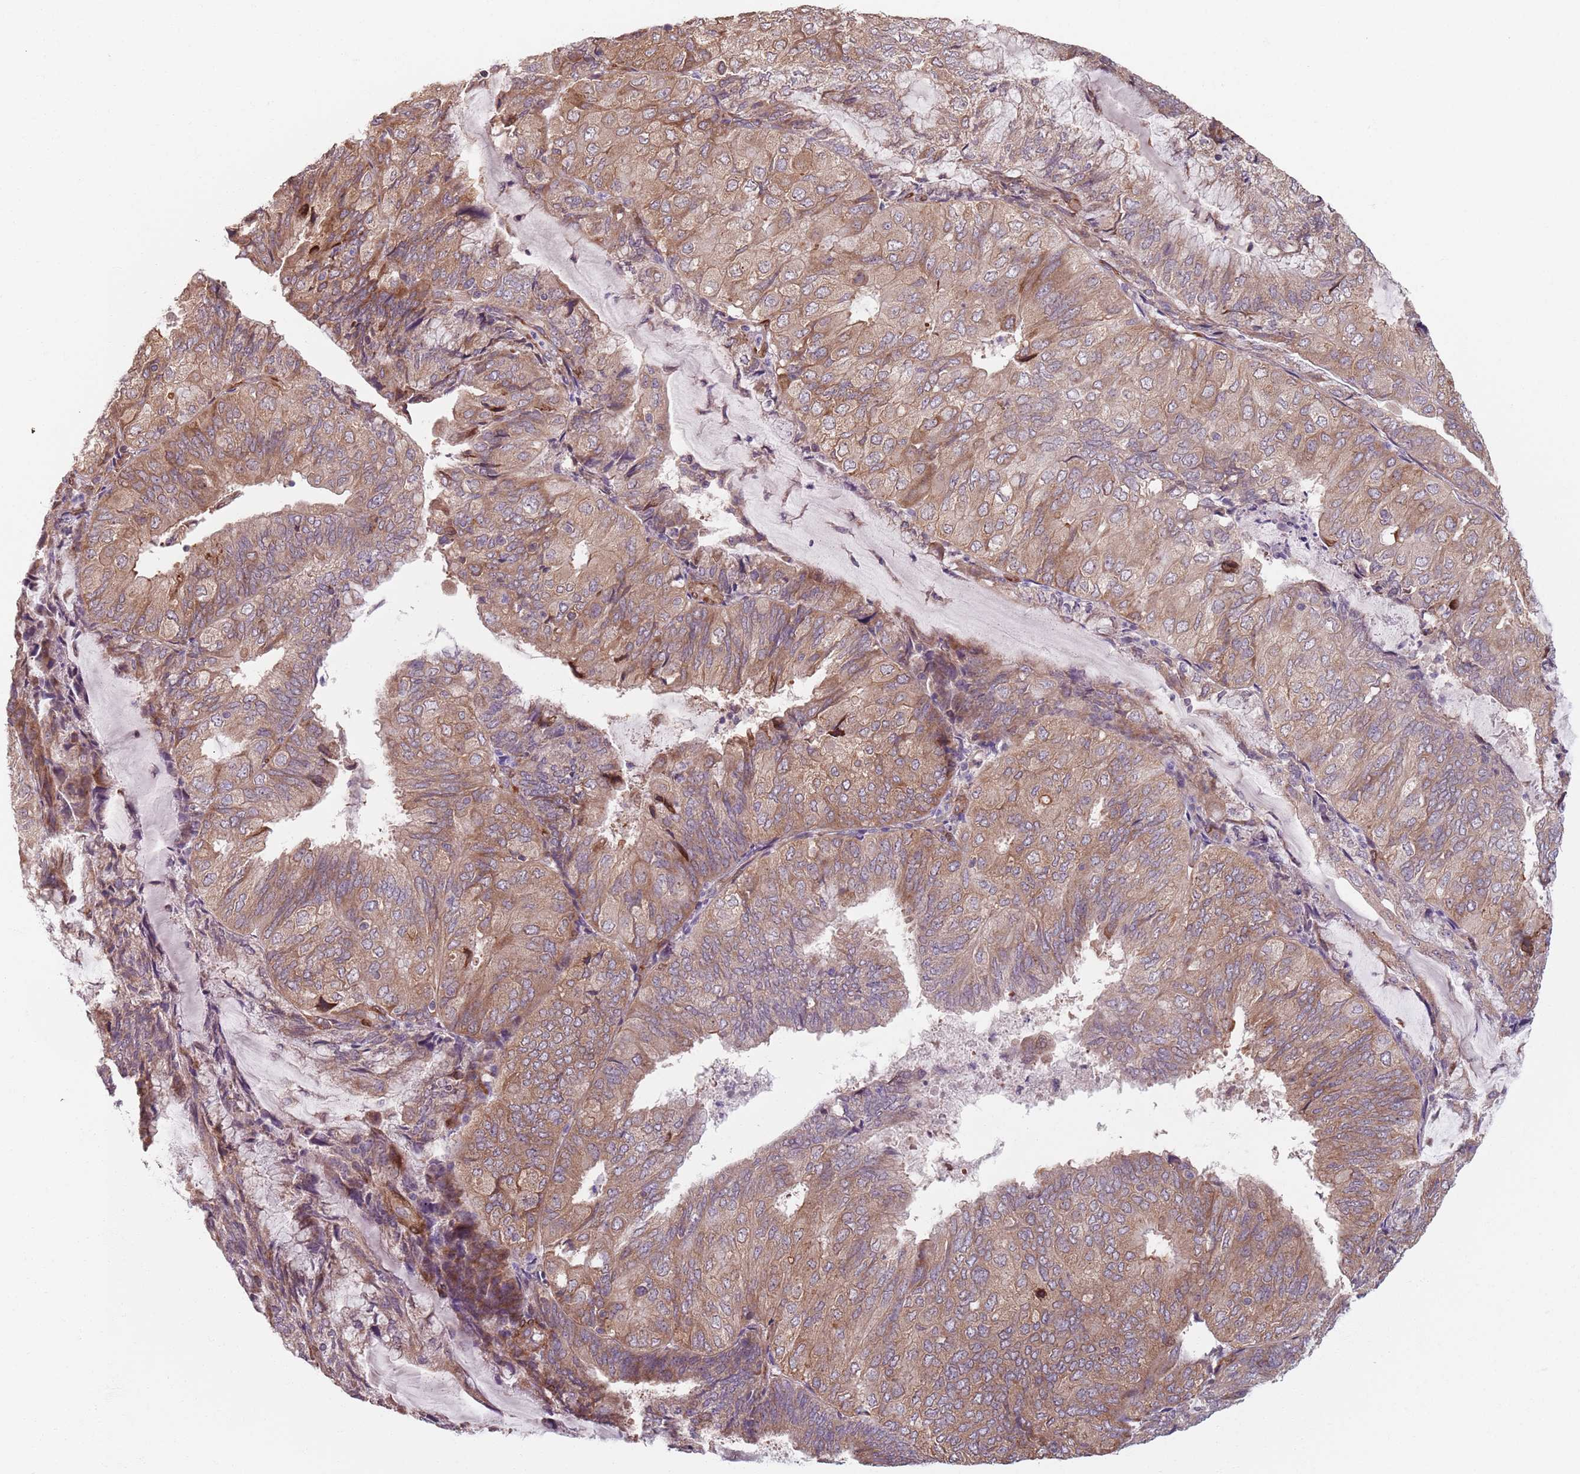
{"staining": {"intensity": "moderate", "quantity": ">75%", "location": "cytoplasmic/membranous"}, "tissue": "endometrial cancer", "cell_type": "Tumor cells", "image_type": "cancer", "snomed": [{"axis": "morphology", "description": "Adenocarcinoma, NOS"}, {"axis": "topography", "description": "Endometrium"}], "caption": "Human adenocarcinoma (endometrial) stained for a protein (brown) demonstrates moderate cytoplasmic/membranous positive positivity in about >75% of tumor cells.", "gene": "NOTCH3", "patient": {"sex": "female", "age": 81}}